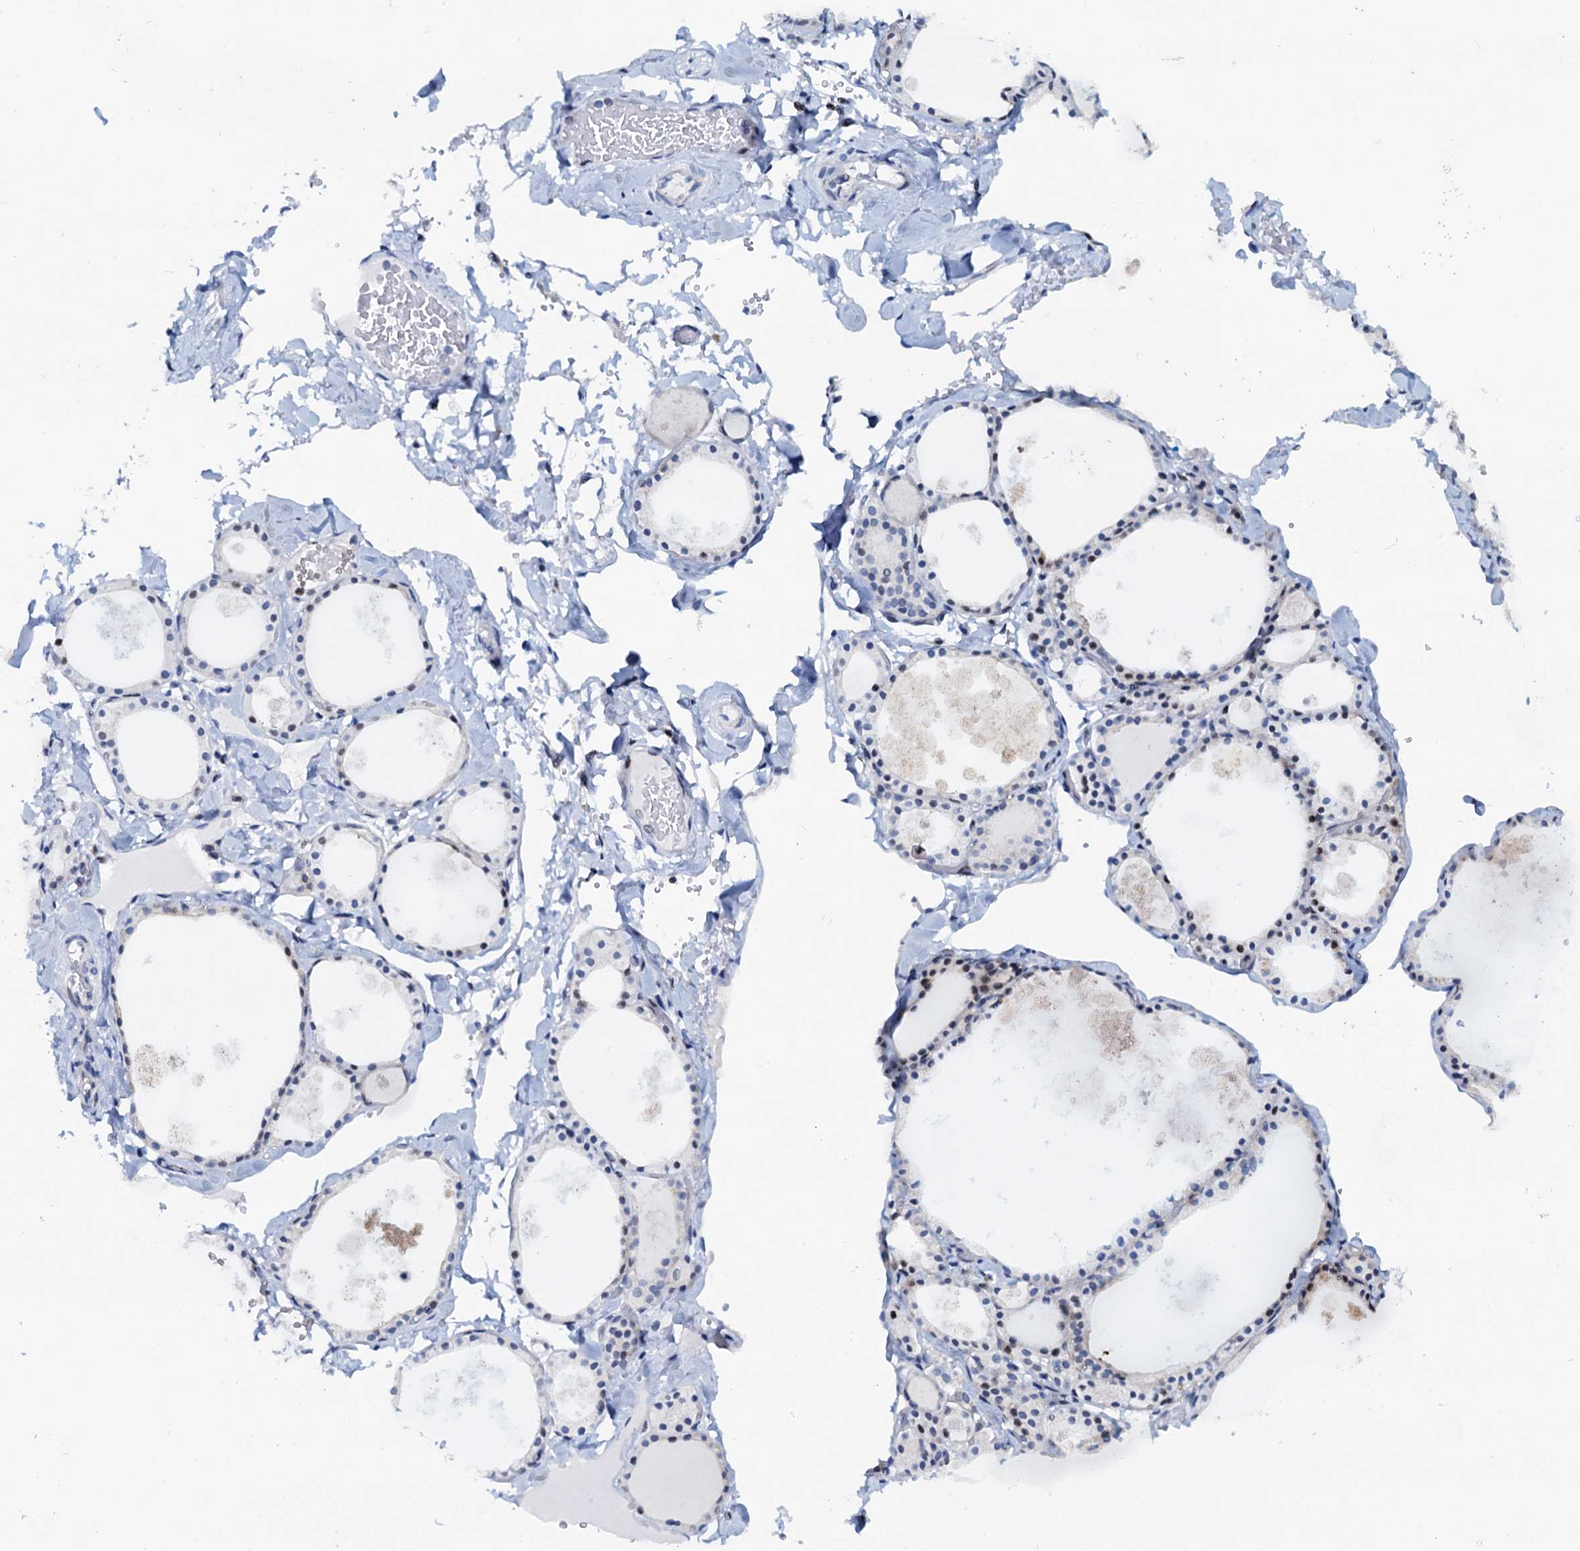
{"staining": {"intensity": "weak", "quantity": "<25%", "location": "cytoplasmic/membranous"}, "tissue": "thyroid gland", "cell_type": "Glandular cells", "image_type": "normal", "snomed": [{"axis": "morphology", "description": "Normal tissue, NOS"}, {"axis": "topography", "description": "Thyroid gland"}], "caption": "IHC of benign human thyroid gland reveals no positivity in glandular cells.", "gene": "PTGES3", "patient": {"sex": "male", "age": 56}}